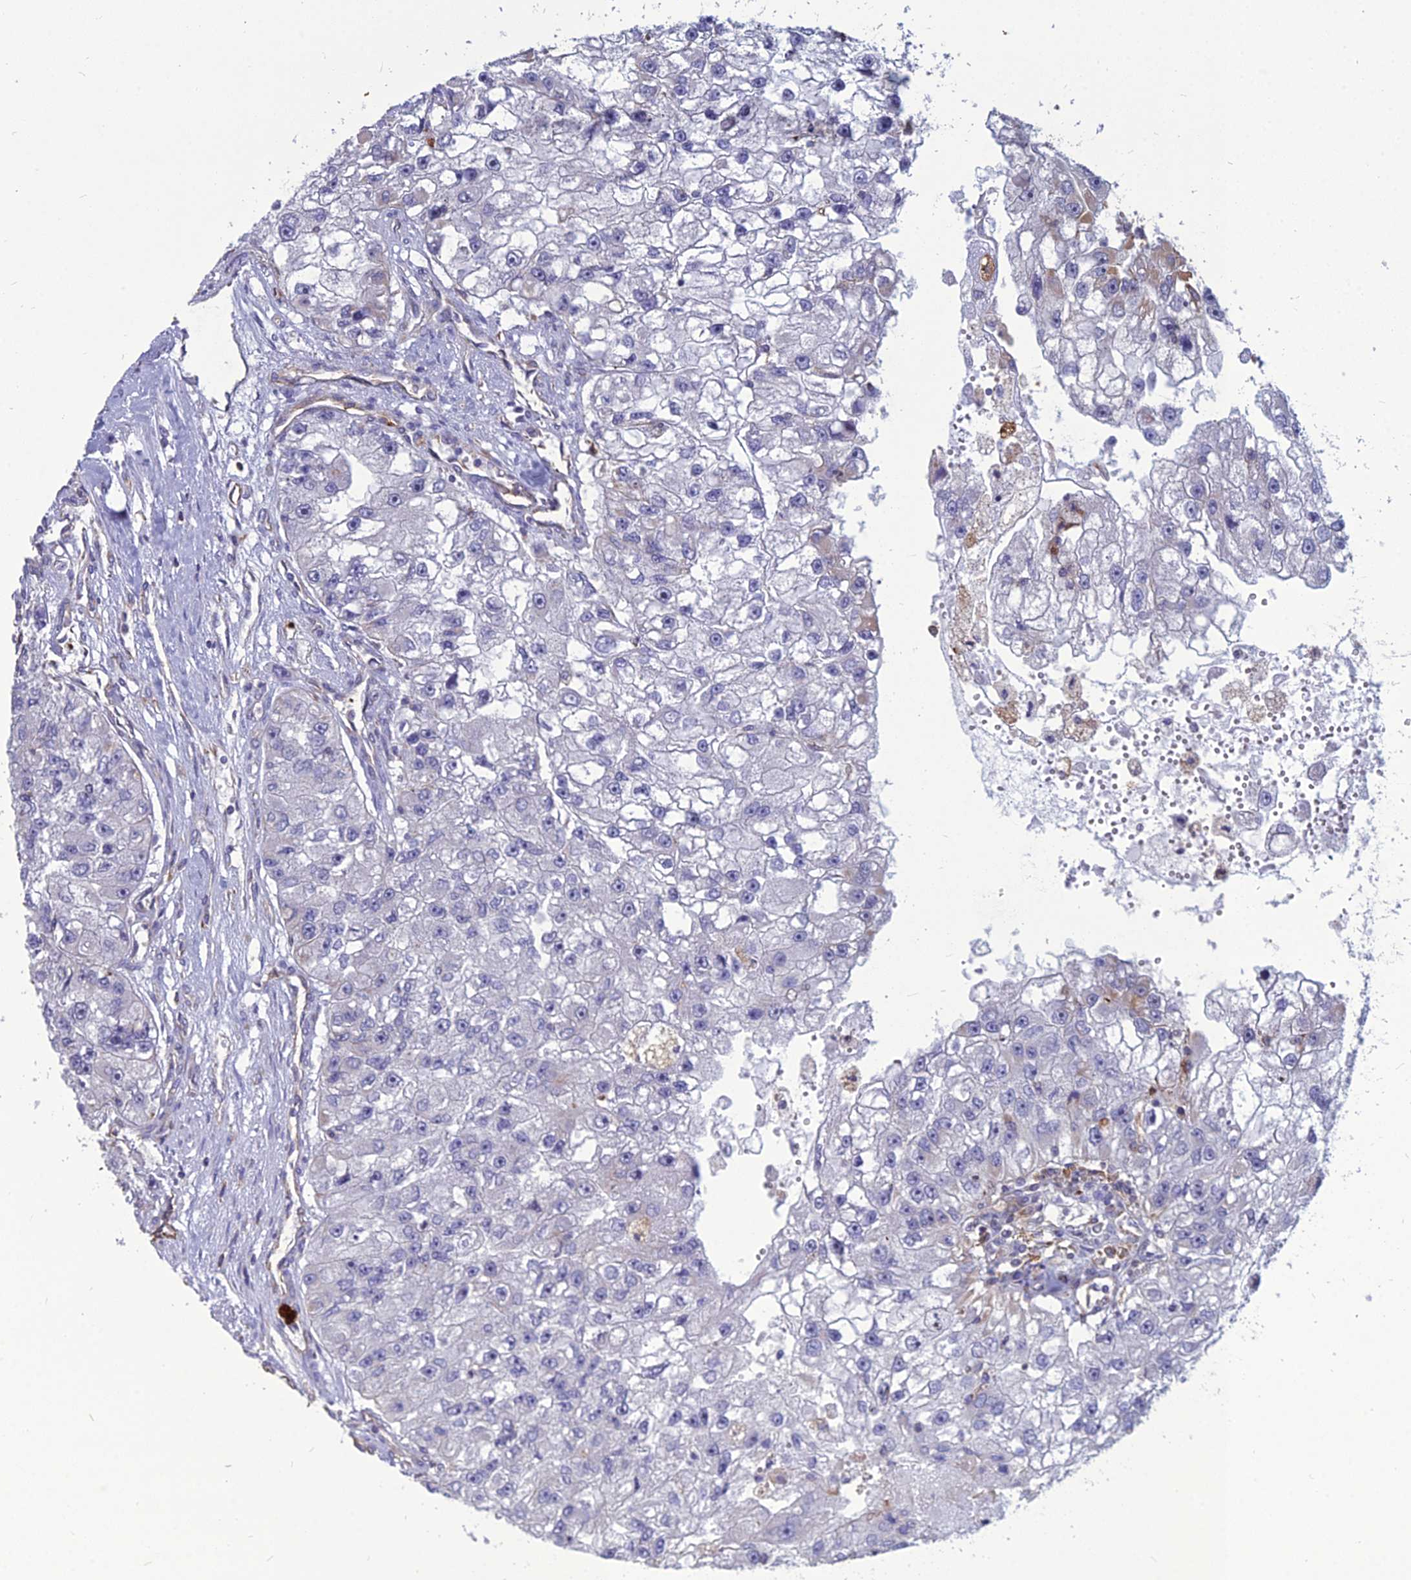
{"staining": {"intensity": "weak", "quantity": "<25%", "location": "cytoplasmic/membranous"}, "tissue": "renal cancer", "cell_type": "Tumor cells", "image_type": "cancer", "snomed": [{"axis": "morphology", "description": "Adenocarcinoma, NOS"}, {"axis": "topography", "description": "Kidney"}], "caption": "The IHC image has no significant positivity in tumor cells of renal cancer (adenocarcinoma) tissue.", "gene": "PSMD11", "patient": {"sex": "male", "age": 63}}